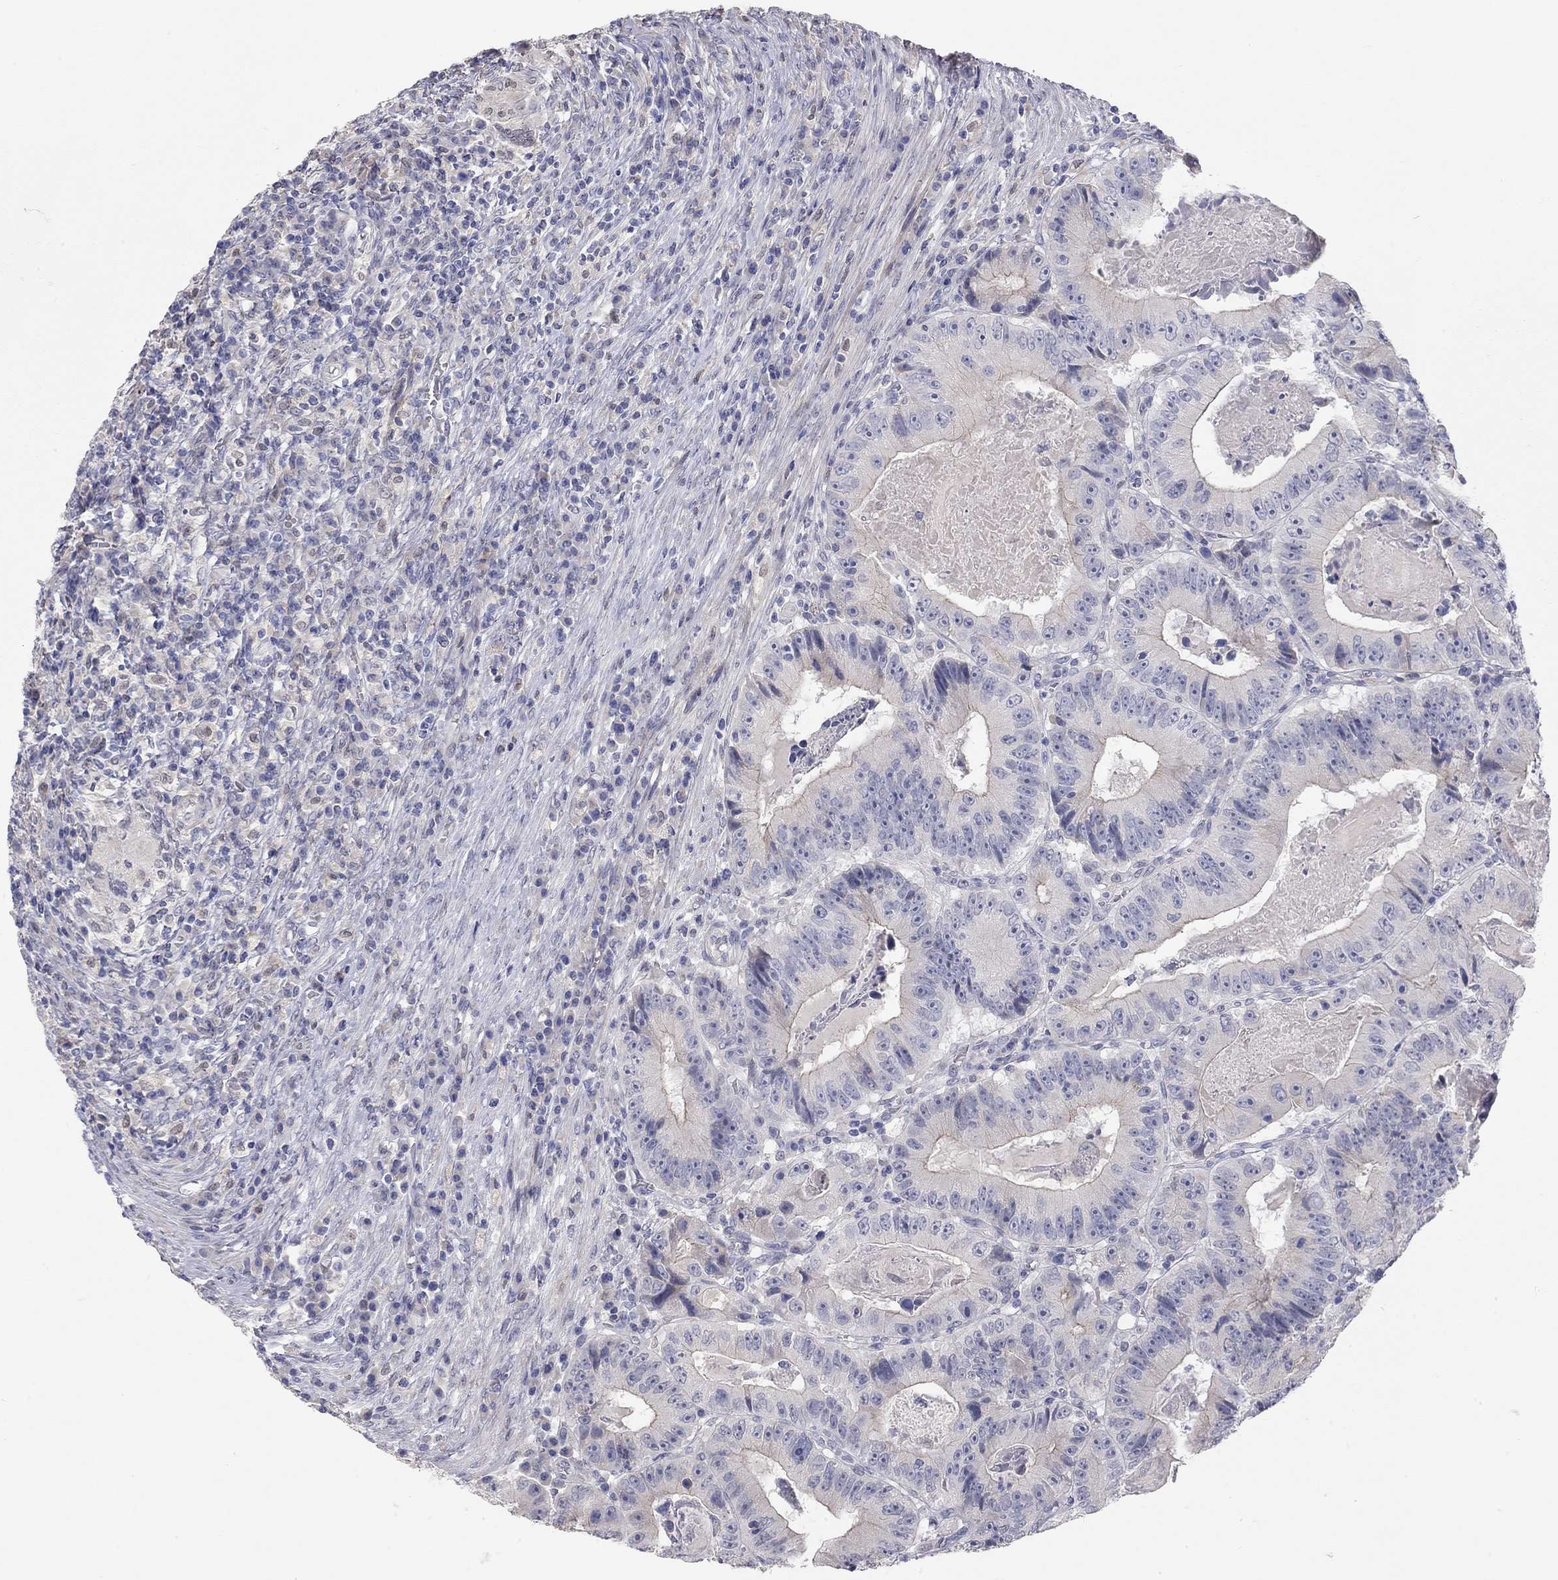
{"staining": {"intensity": "negative", "quantity": "none", "location": "none"}, "tissue": "colorectal cancer", "cell_type": "Tumor cells", "image_type": "cancer", "snomed": [{"axis": "morphology", "description": "Adenocarcinoma, NOS"}, {"axis": "topography", "description": "Colon"}], "caption": "Tumor cells show no significant protein expression in colorectal cancer (adenocarcinoma). (Stains: DAB (3,3'-diaminobenzidine) immunohistochemistry with hematoxylin counter stain, Microscopy: brightfield microscopy at high magnification).", "gene": "PAPSS2", "patient": {"sex": "female", "age": 86}}